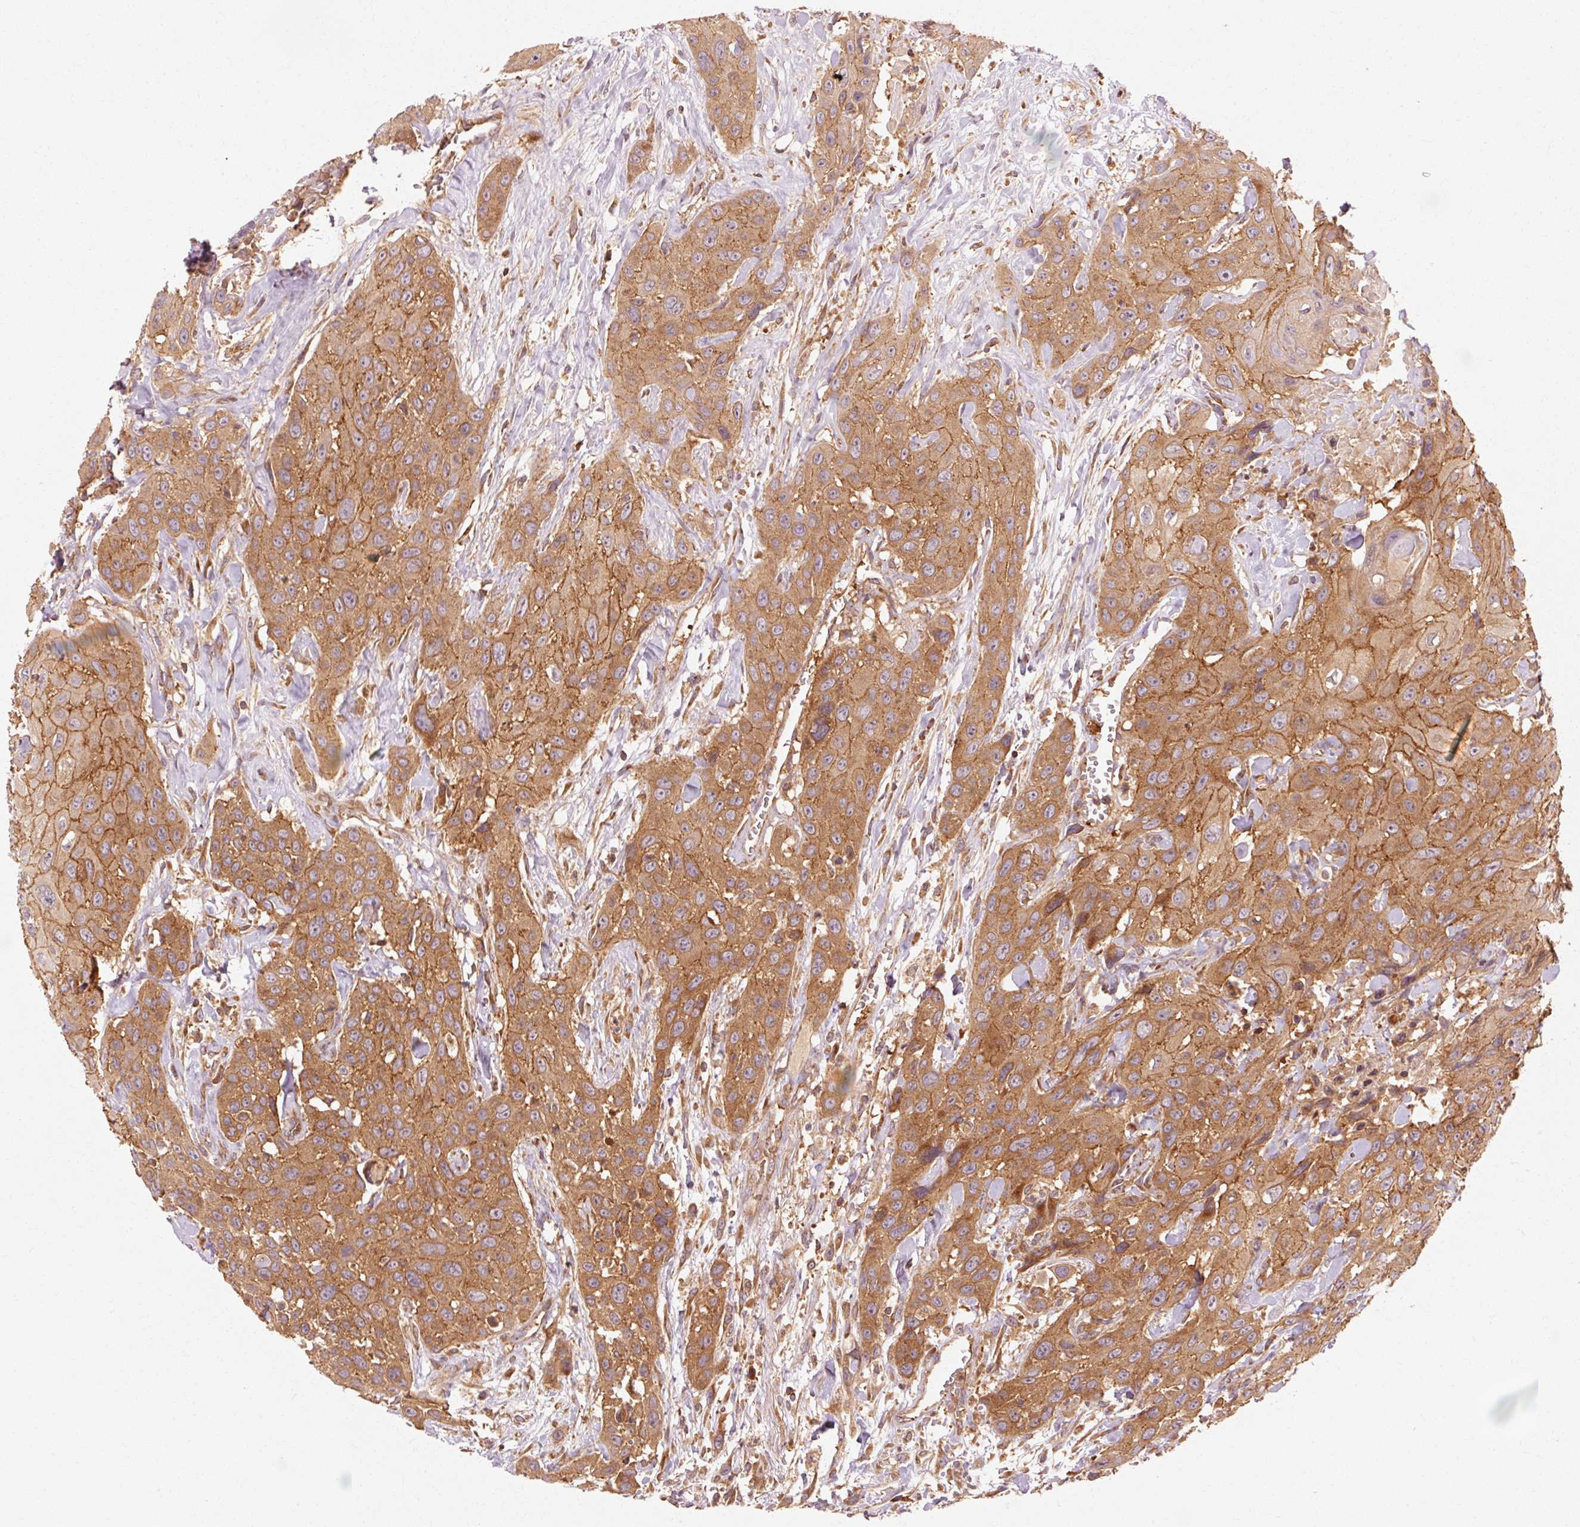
{"staining": {"intensity": "moderate", "quantity": ">75%", "location": "cytoplasmic/membranous"}, "tissue": "head and neck cancer", "cell_type": "Tumor cells", "image_type": "cancer", "snomed": [{"axis": "morphology", "description": "Squamous cell carcinoma, NOS"}, {"axis": "topography", "description": "Head-Neck"}], "caption": "Immunohistochemistry (IHC) staining of squamous cell carcinoma (head and neck), which displays medium levels of moderate cytoplasmic/membranous expression in about >75% of tumor cells indicating moderate cytoplasmic/membranous protein staining. The staining was performed using DAB (brown) for protein detection and nuclei were counterstained in hematoxylin (blue).", "gene": "CTNNA1", "patient": {"sex": "male", "age": 81}}